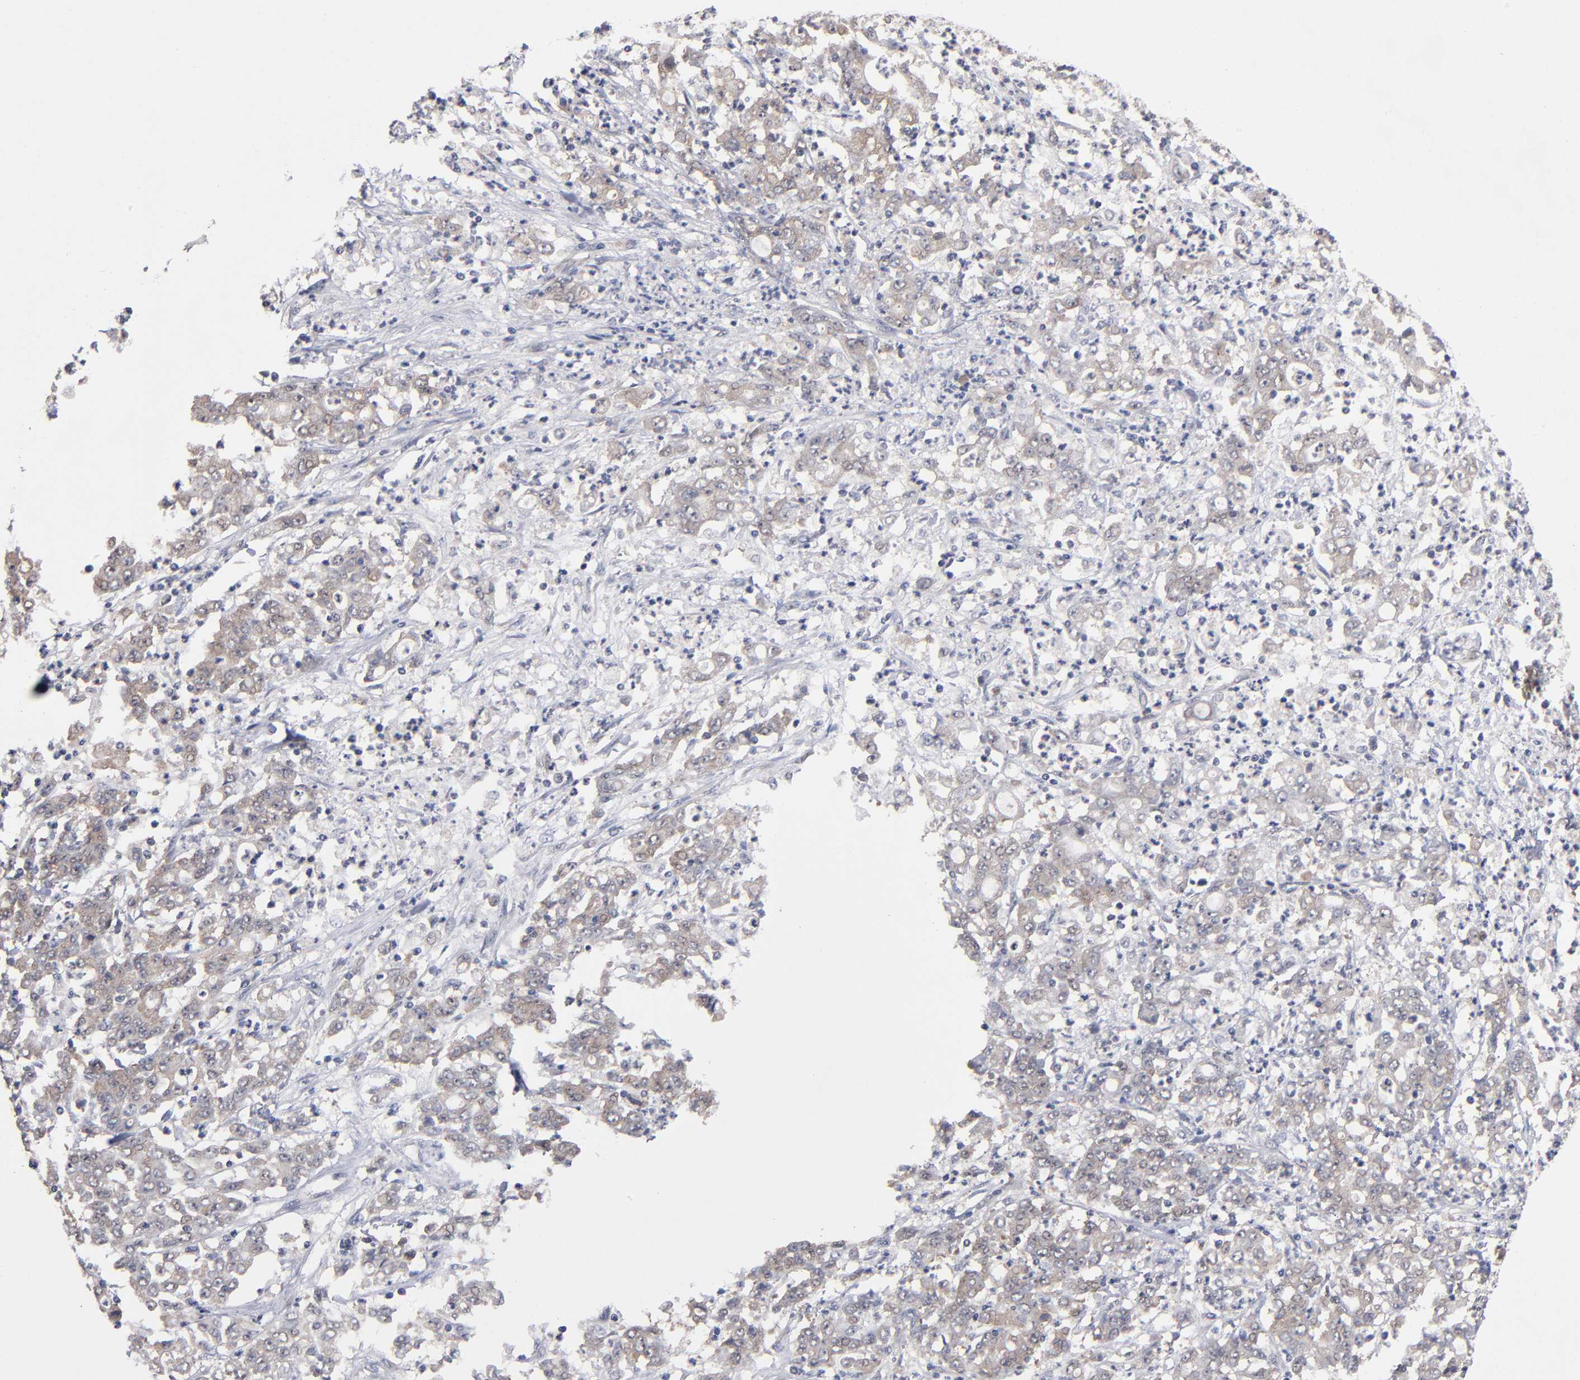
{"staining": {"intensity": "weak", "quantity": "25%-75%", "location": "cytoplasmic/membranous"}, "tissue": "stomach cancer", "cell_type": "Tumor cells", "image_type": "cancer", "snomed": [{"axis": "morphology", "description": "Adenocarcinoma, NOS"}, {"axis": "topography", "description": "Stomach, lower"}], "caption": "This is an image of immunohistochemistry staining of stomach cancer (adenocarcinoma), which shows weak staining in the cytoplasmic/membranous of tumor cells.", "gene": "ALG13", "patient": {"sex": "female", "age": 71}}